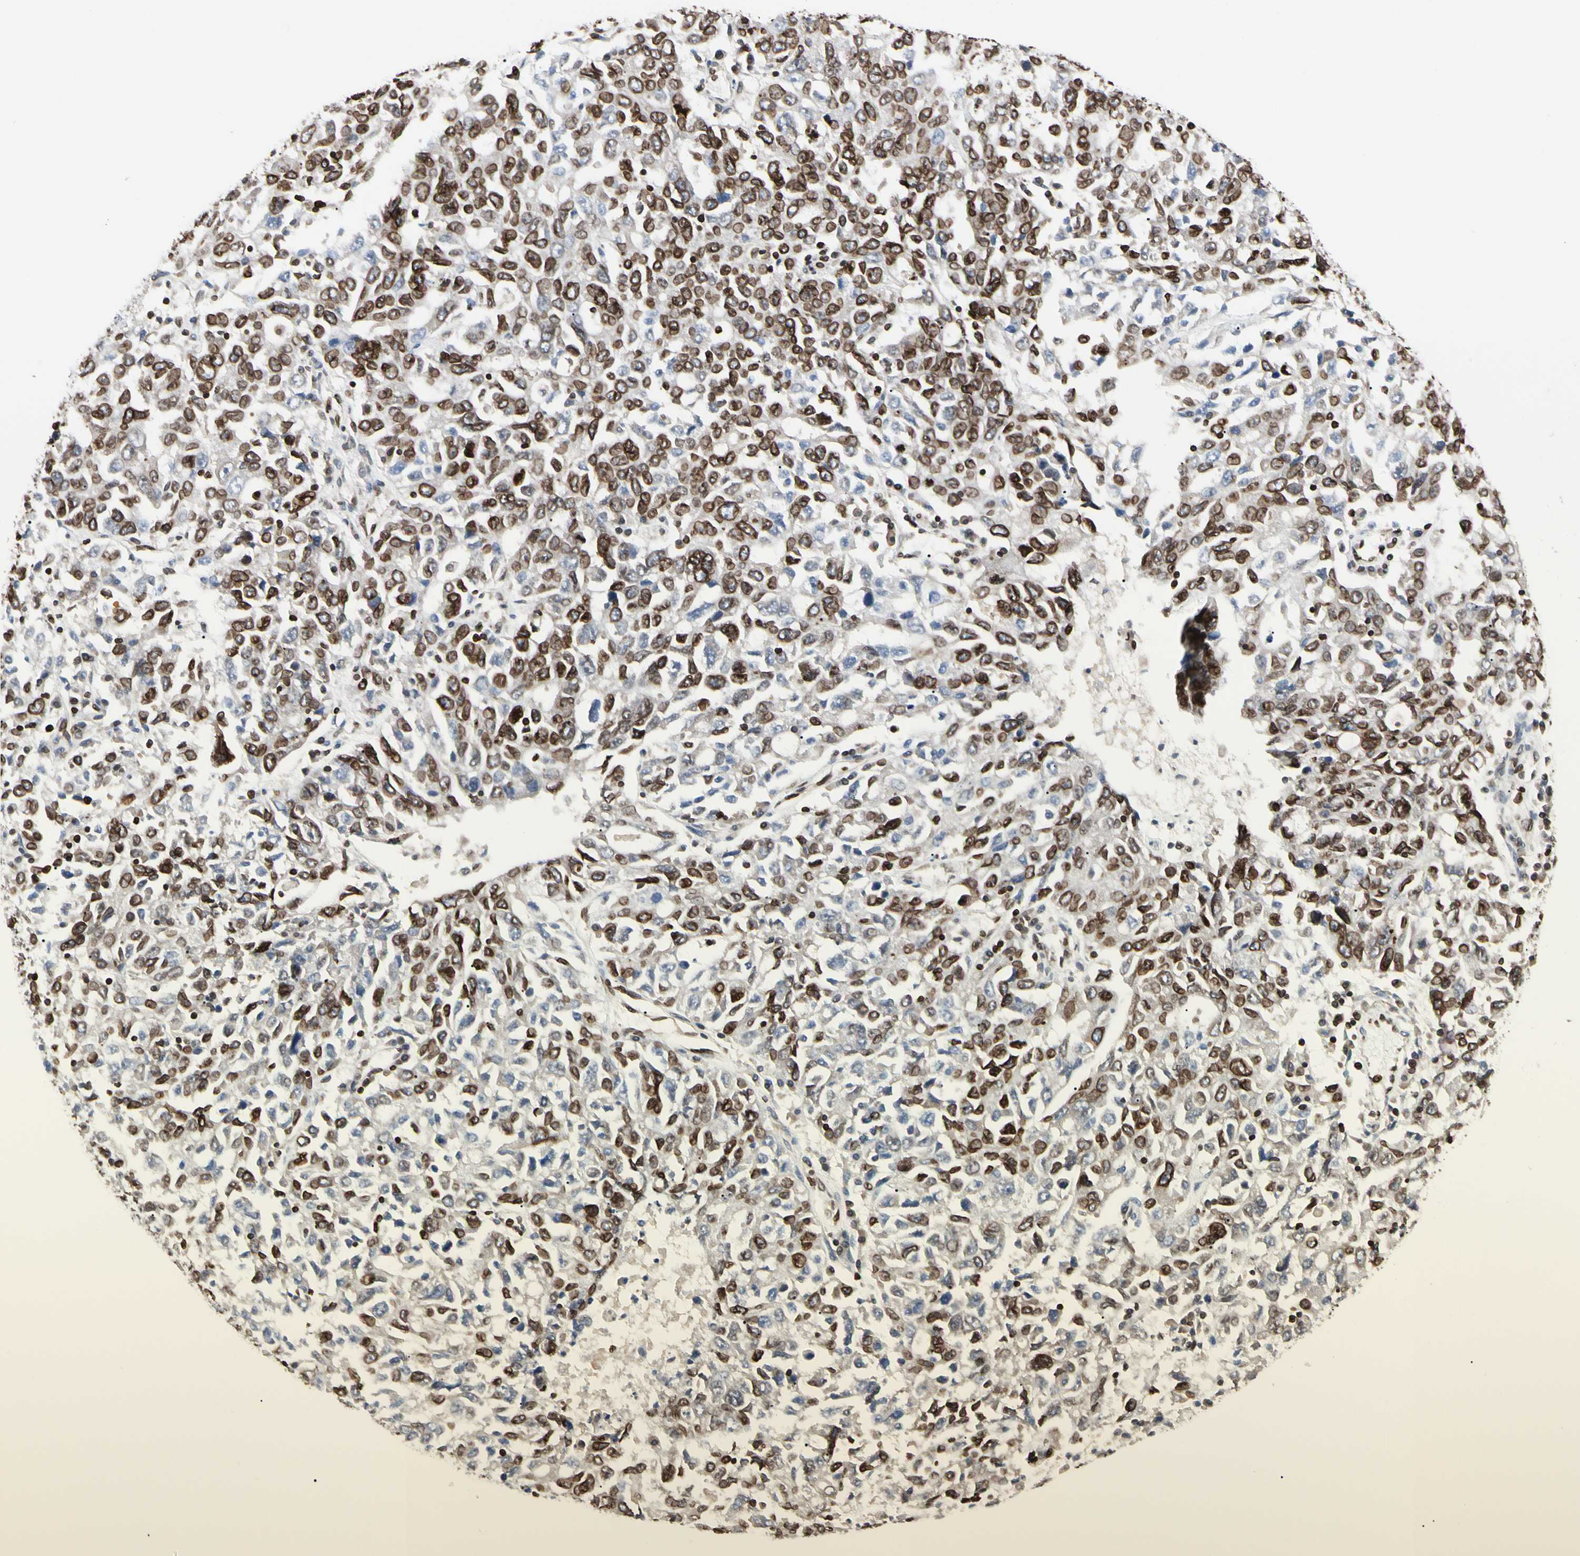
{"staining": {"intensity": "strong", "quantity": ">75%", "location": "cytoplasmic/membranous,nuclear"}, "tissue": "ovarian cancer", "cell_type": "Tumor cells", "image_type": "cancer", "snomed": [{"axis": "morphology", "description": "Carcinoma, endometroid"}, {"axis": "topography", "description": "Ovary"}], "caption": "This histopathology image exhibits immunohistochemistry (IHC) staining of human ovarian cancer (endometroid carcinoma), with high strong cytoplasmic/membranous and nuclear positivity in about >75% of tumor cells.", "gene": "TMPO", "patient": {"sex": "female", "age": 62}}